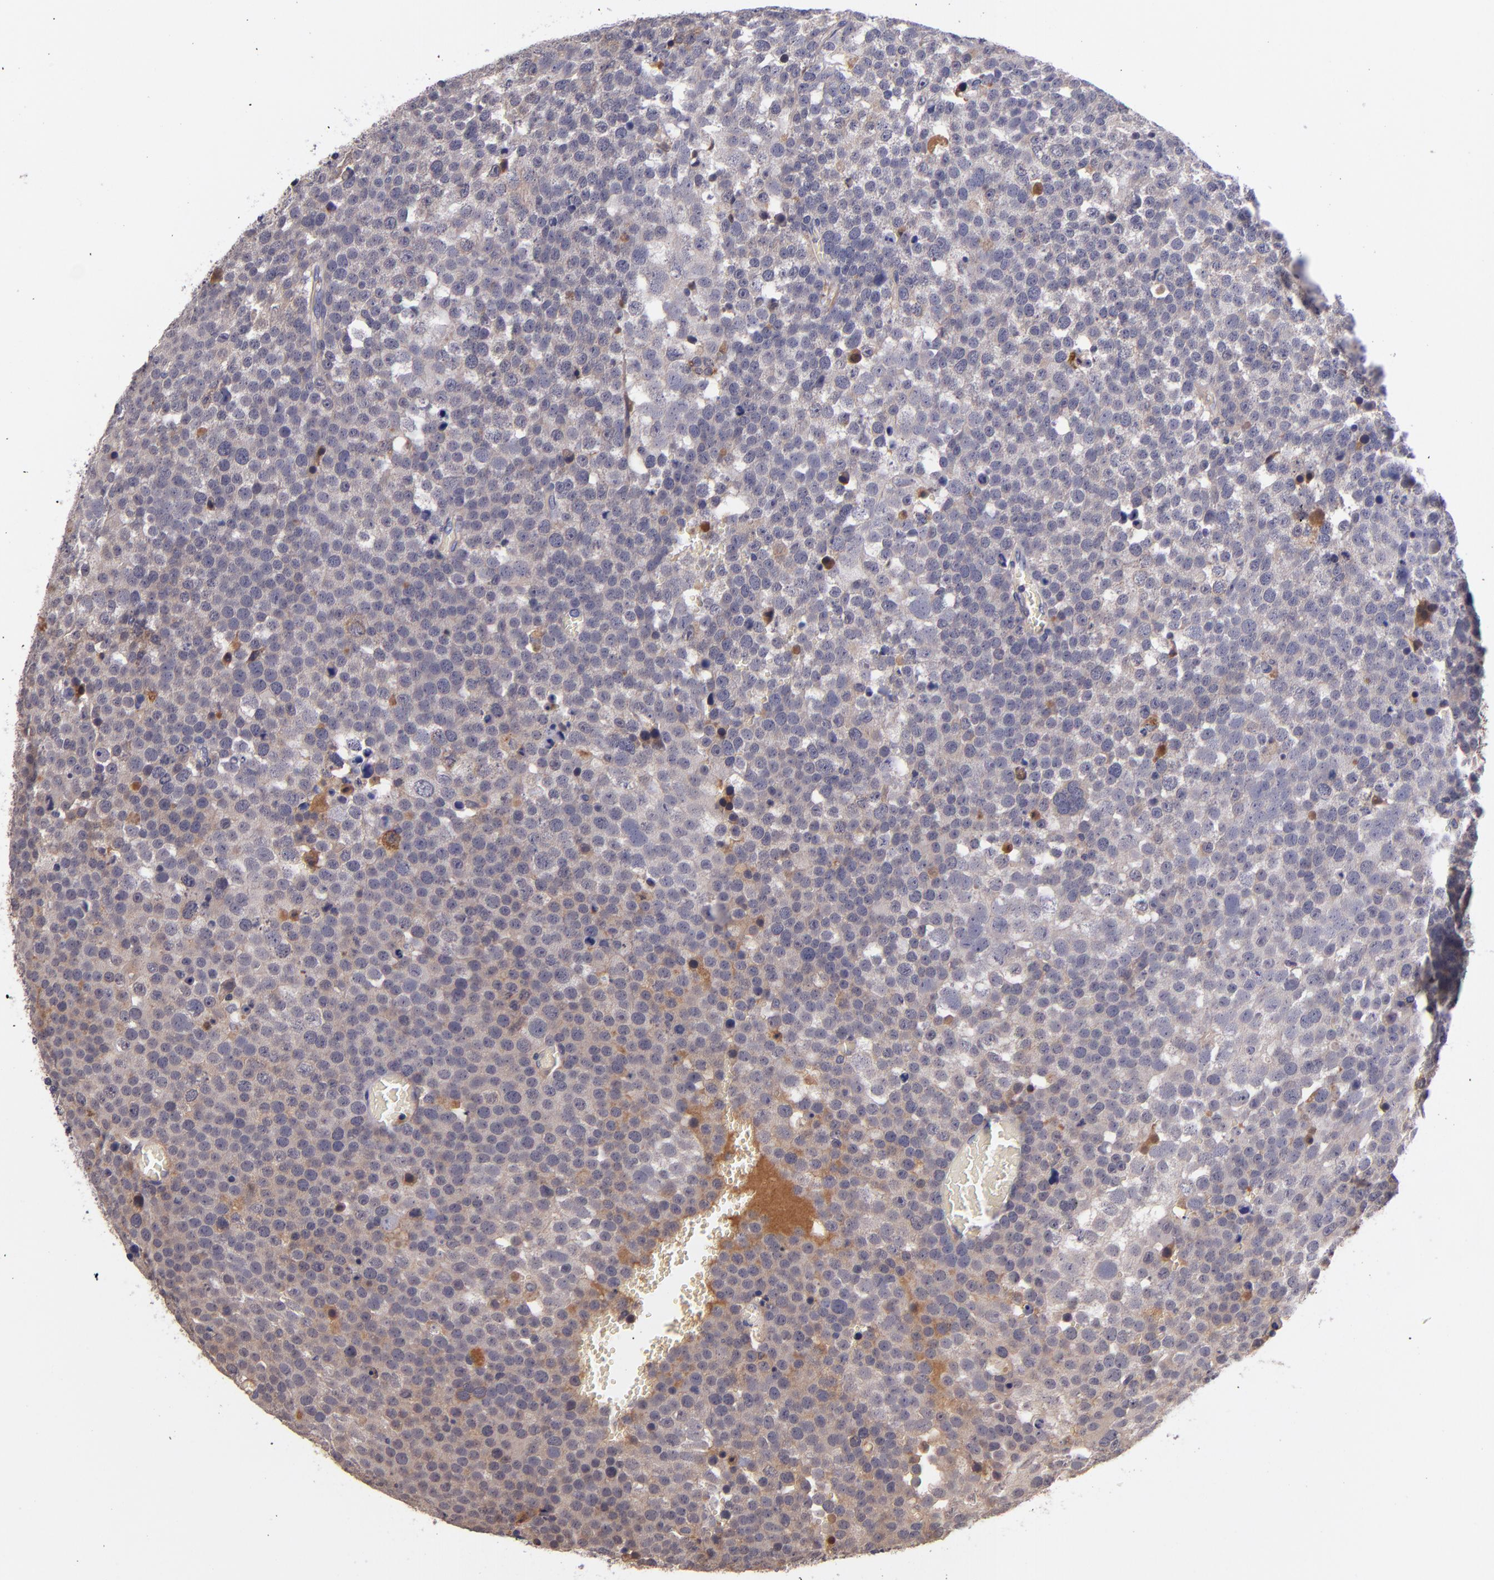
{"staining": {"intensity": "moderate", "quantity": "25%-75%", "location": "cytoplasmic/membranous"}, "tissue": "testis cancer", "cell_type": "Tumor cells", "image_type": "cancer", "snomed": [{"axis": "morphology", "description": "Seminoma, NOS"}, {"axis": "topography", "description": "Testis"}], "caption": "A medium amount of moderate cytoplasmic/membranous staining is present in about 25%-75% of tumor cells in testis seminoma tissue. Immunohistochemistry (ihc) stains the protein of interest in brown and the nuclei are stained blue.", "gene": "RBP4", "patient": {"sex": "male", "age": 71}}